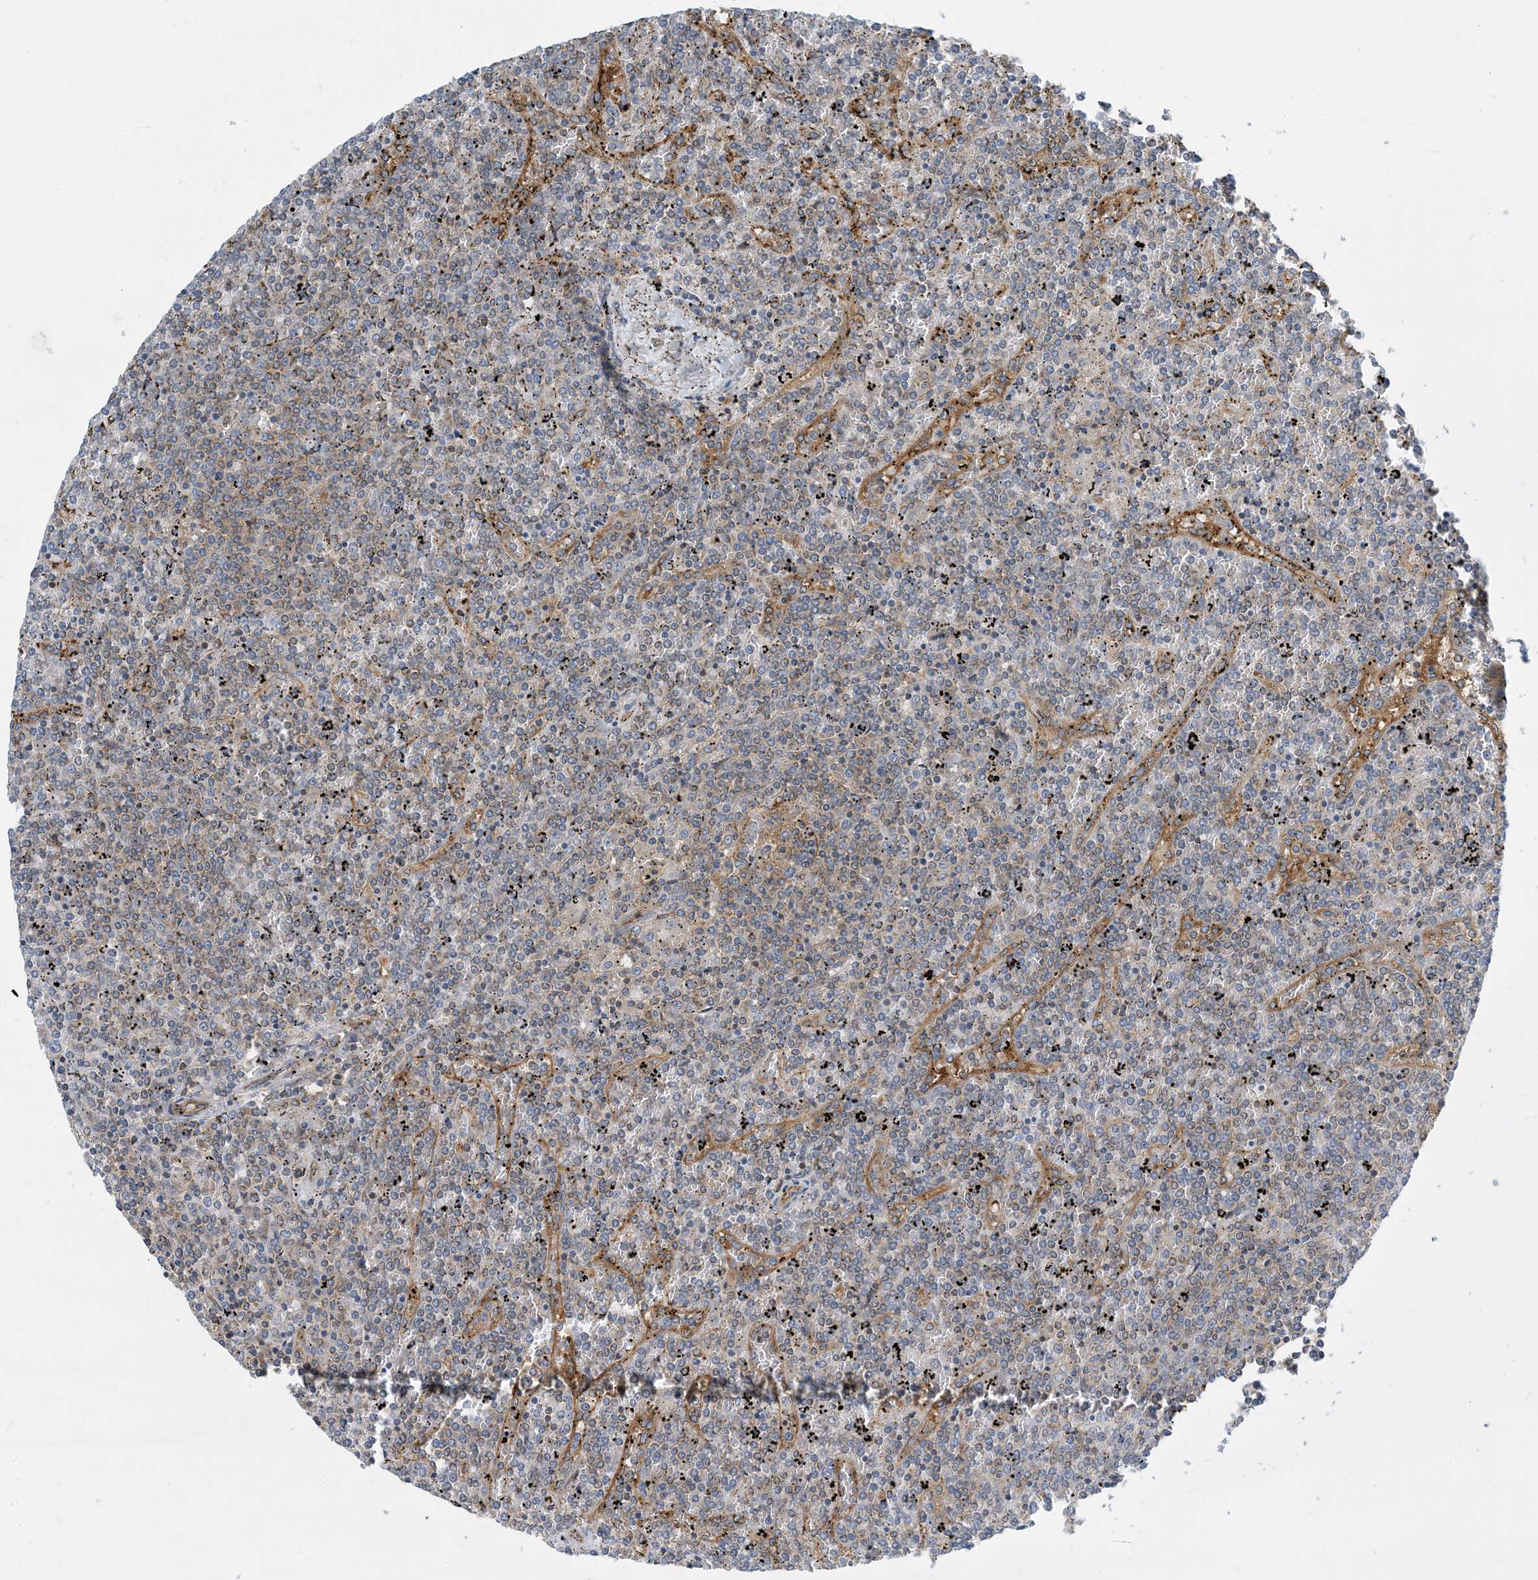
{"staining": {"intensity": "negative", "quantity": "none", "location": "none"}, "tissue": "lymphoma", "cell_type": "Tumor cells", "image_type": "cancer", "snomed": [{"axis": "morphology", "description": "Malignant lymphoma, non-Hodgkin's type, Low grade"}, {"axis": "topography", "description": "Spleen"}], "caption": "IHC micrograph of neoplastic tissue: human lymphoma stained with DAB displays no significant protein positivity in tumor cells.", "gene": "SIDT1", "patient": {"sex": "female", "age": 19}}